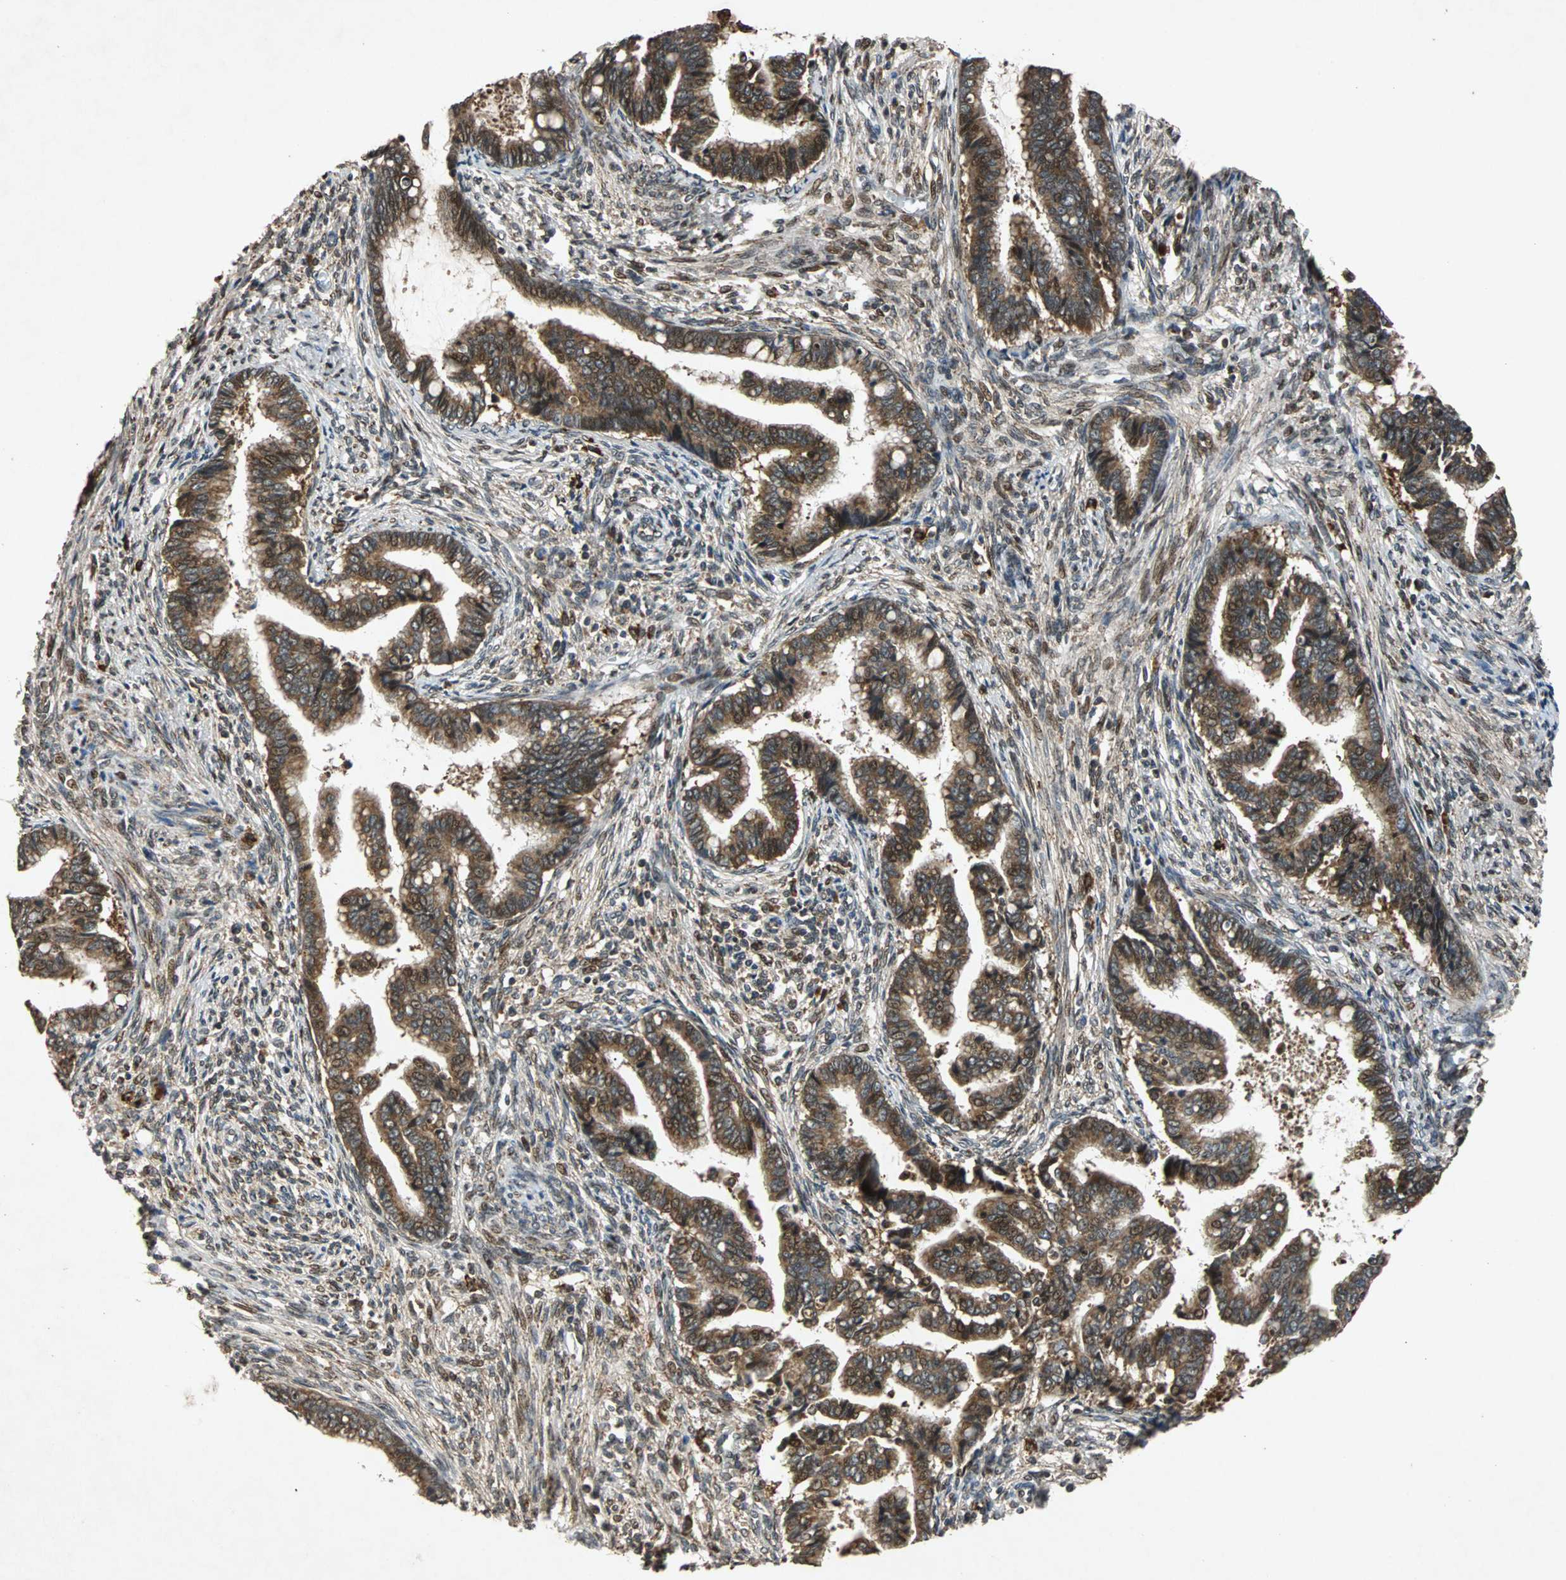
{"staining": {"intensity": "strong", "quantity": ">75%", "location": "cytoplasmic/membranous,nuclear"}, "tissue": "cervical cancer", "cell_type": "Tumor cells", "image_type": "cancer", "snomed": [{"axis": "morphology", "description": "Adenocarcinoma, NOS"}, {"axis": "topography", "description": "Cervix"}], "caption": "This is a histology image of IHC staining of cervical cancer, which shows strong expression in the cytoplasmic/membranous and nuclear of tumor cells.", "gene": "USP31", "patient": {"sex": "female", "age": 44}}